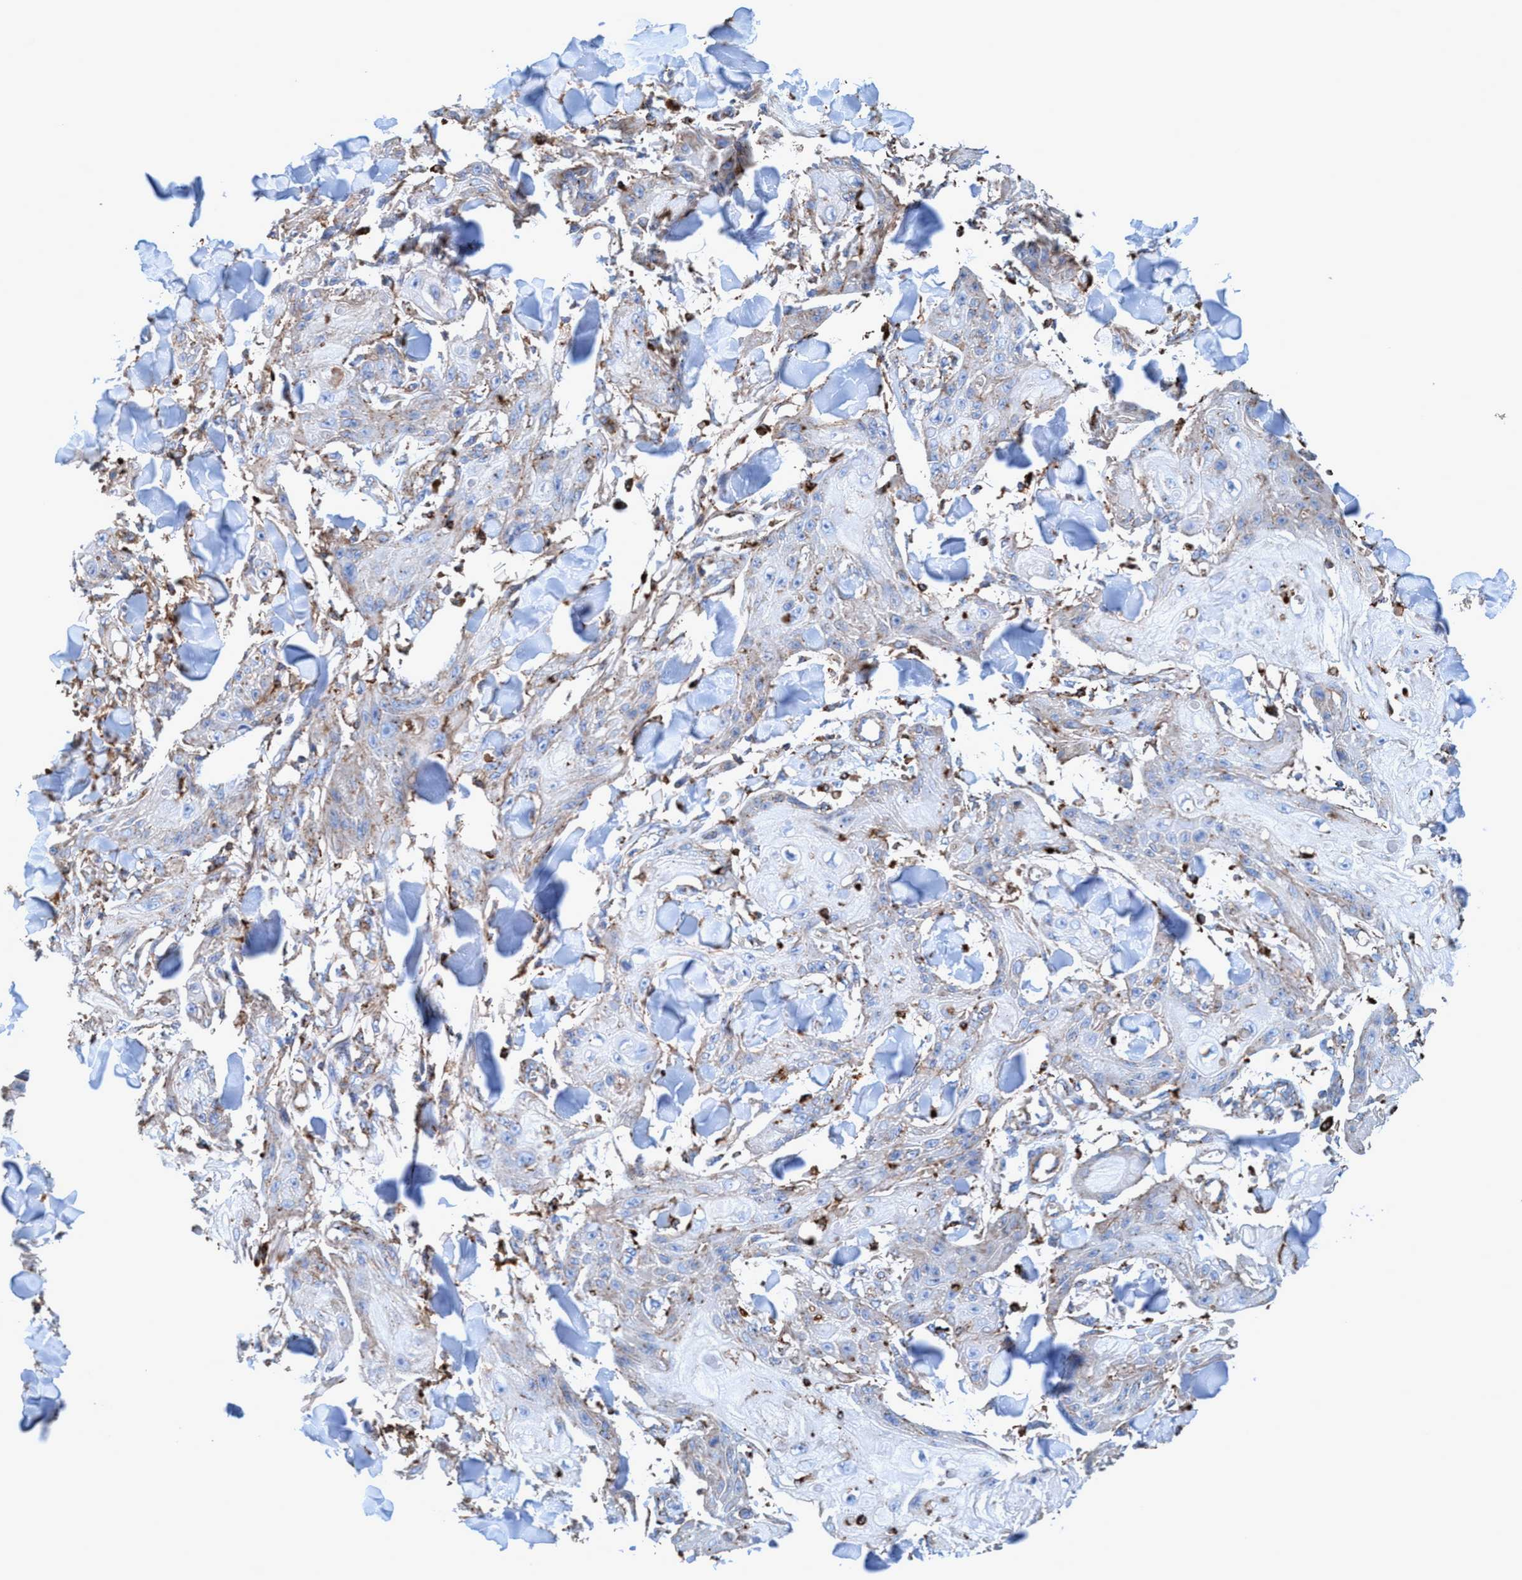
{"staining": {"intensity": "weak", "quantity": "<25%", "location": "cytoplasmic/membranous"}, "tissue": "skin cancer", "cell_type": "Tumor cells", "image_type": "cancer", "snomed": [{"axis": "morphology", "description": "Squamous cell carcinoma, NOS"}, {"axis": "topography", "description": "Skin"}], "caption": "There is no significant staining in tumor cells of skin squamous cell carcinoma.", "gene": "TRIM65", "patient": {"sex": "male", "age": 74}}